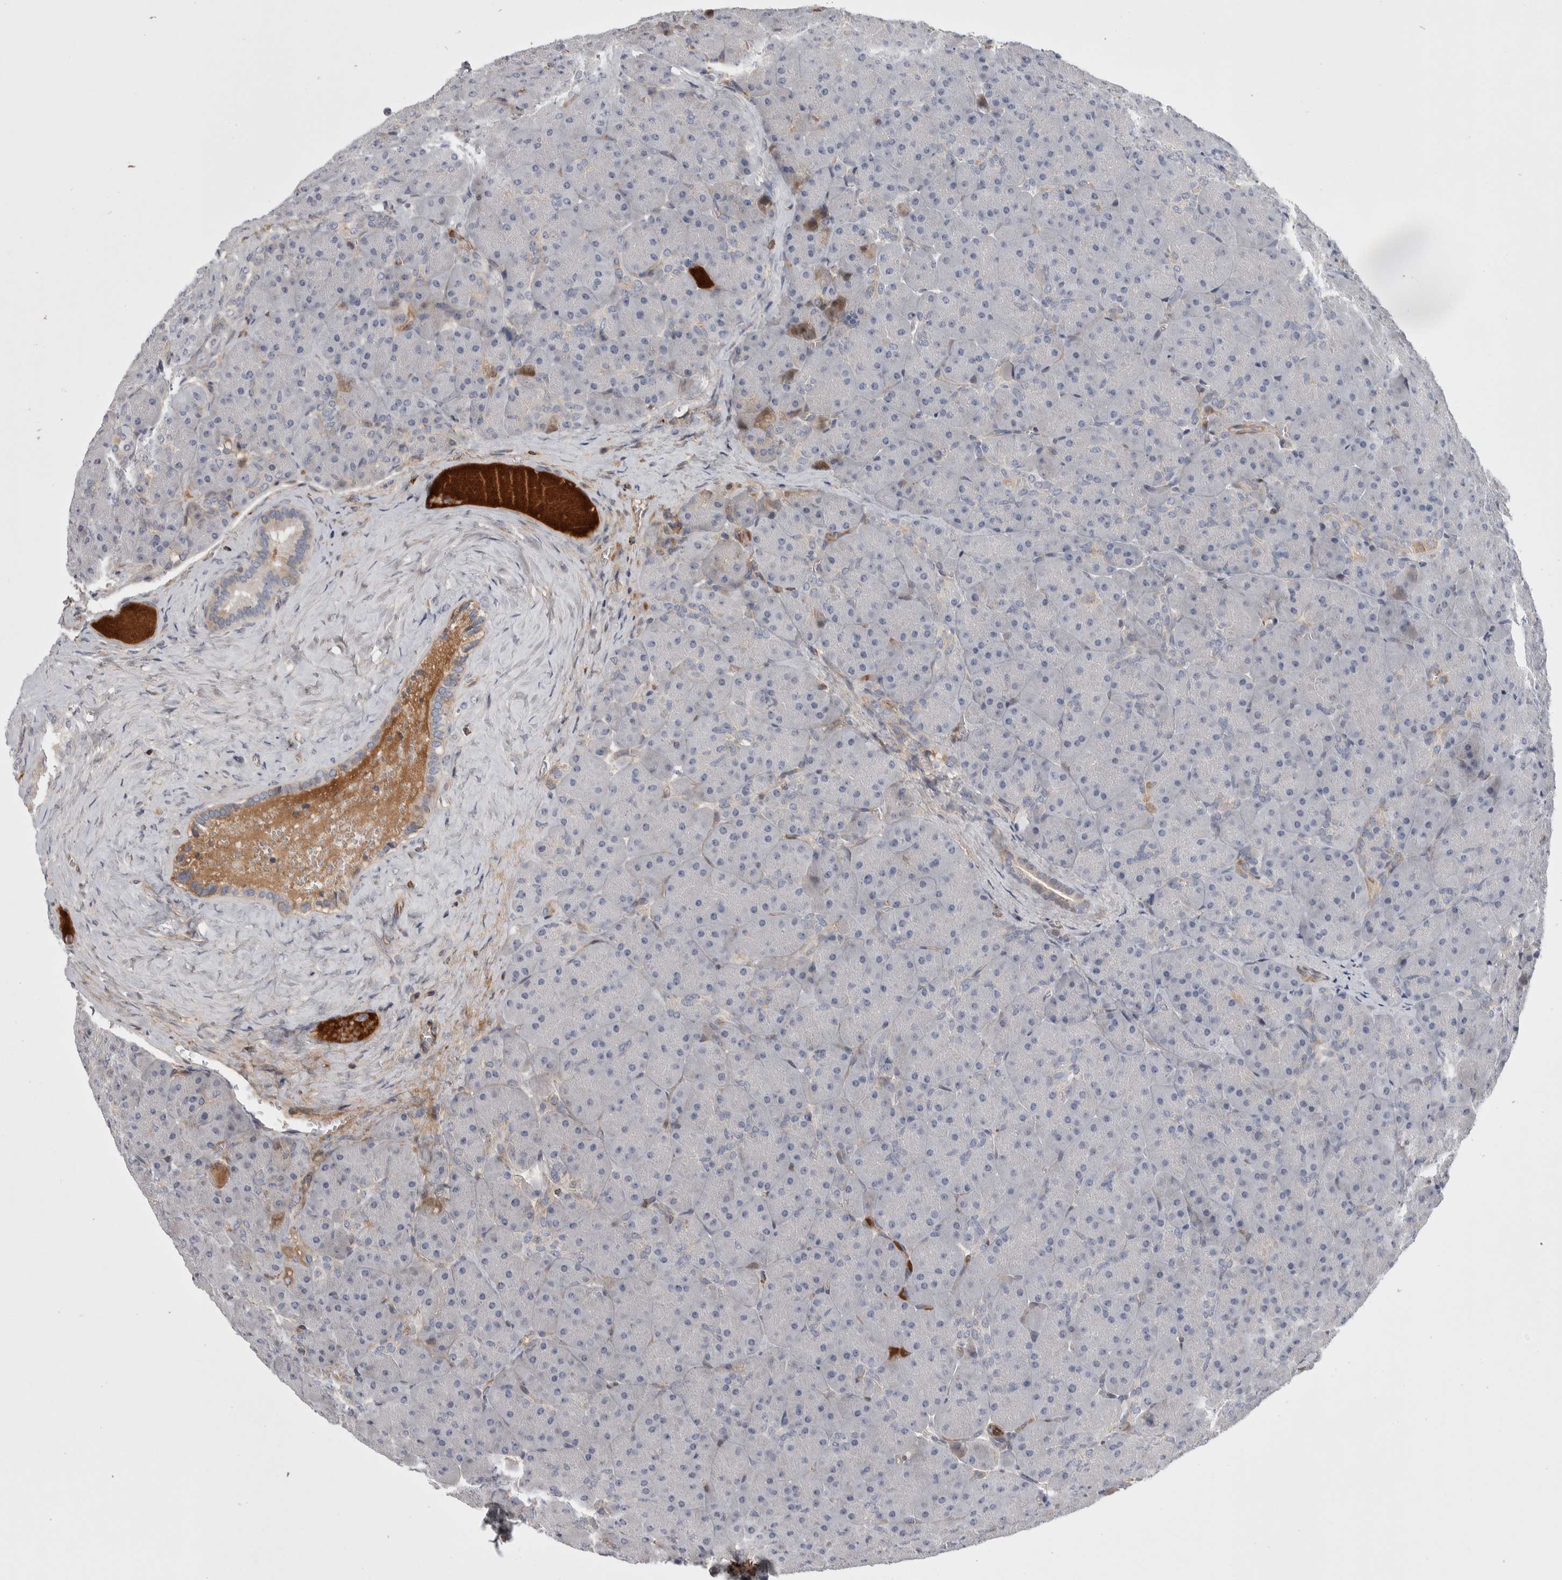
{"staining": {"intensity": "weak", "quantity": "<25%", "location": "cytoplasmic/membranous"}, "tissue": "pancreas", "cell_type": "Exocrine glandular cells", "image_type": "normal", "snomed": [{"axis": "morphology", "description": "Normal tissue, NOS"}, {"axis": "topography", "description": "Pancreas"}], "caption": "Benign pancreas was stained to show a protein in brown. There is no significant expression in exocrine glandular cells. (DAB IHC, high magnification).", "gene": "PSMG3", "patient": {"sex": "male", "age": 66}}